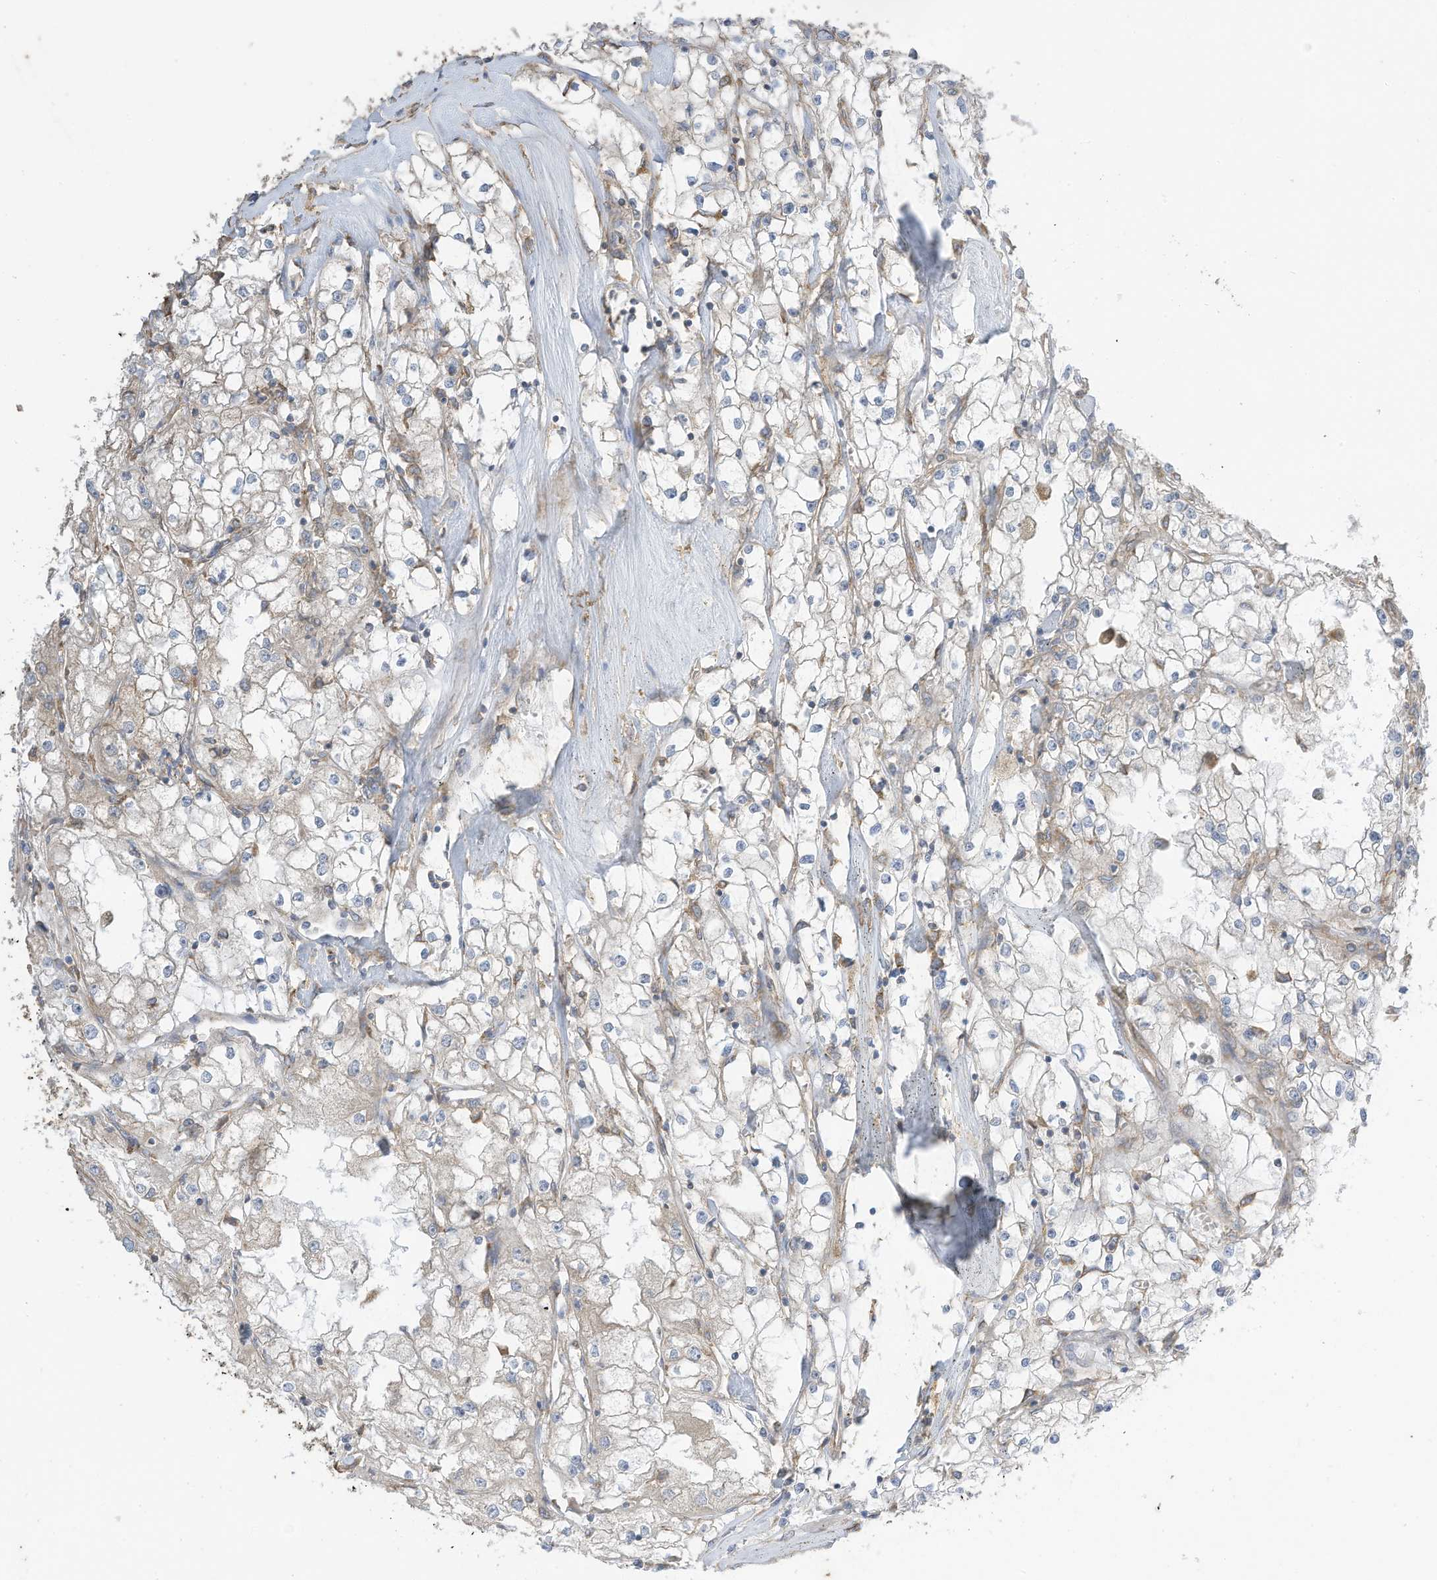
{"staining": {"intensity": "negative", "quantity": "none", "location": "none"}, "tissue": "renal cancer", "cell_type": "Tumor cells", "image_type": "cancer", "snomed": [{"axis": "morphology", "description": "Adenocarcinoma, NOS"}, {"axis": "topography", "description": "Kidney"}], "caption": "Tumor cells show no significant expression in renal cancer.", "gene": "CGAS", "patient": {"sex": "male", "age": 56}}